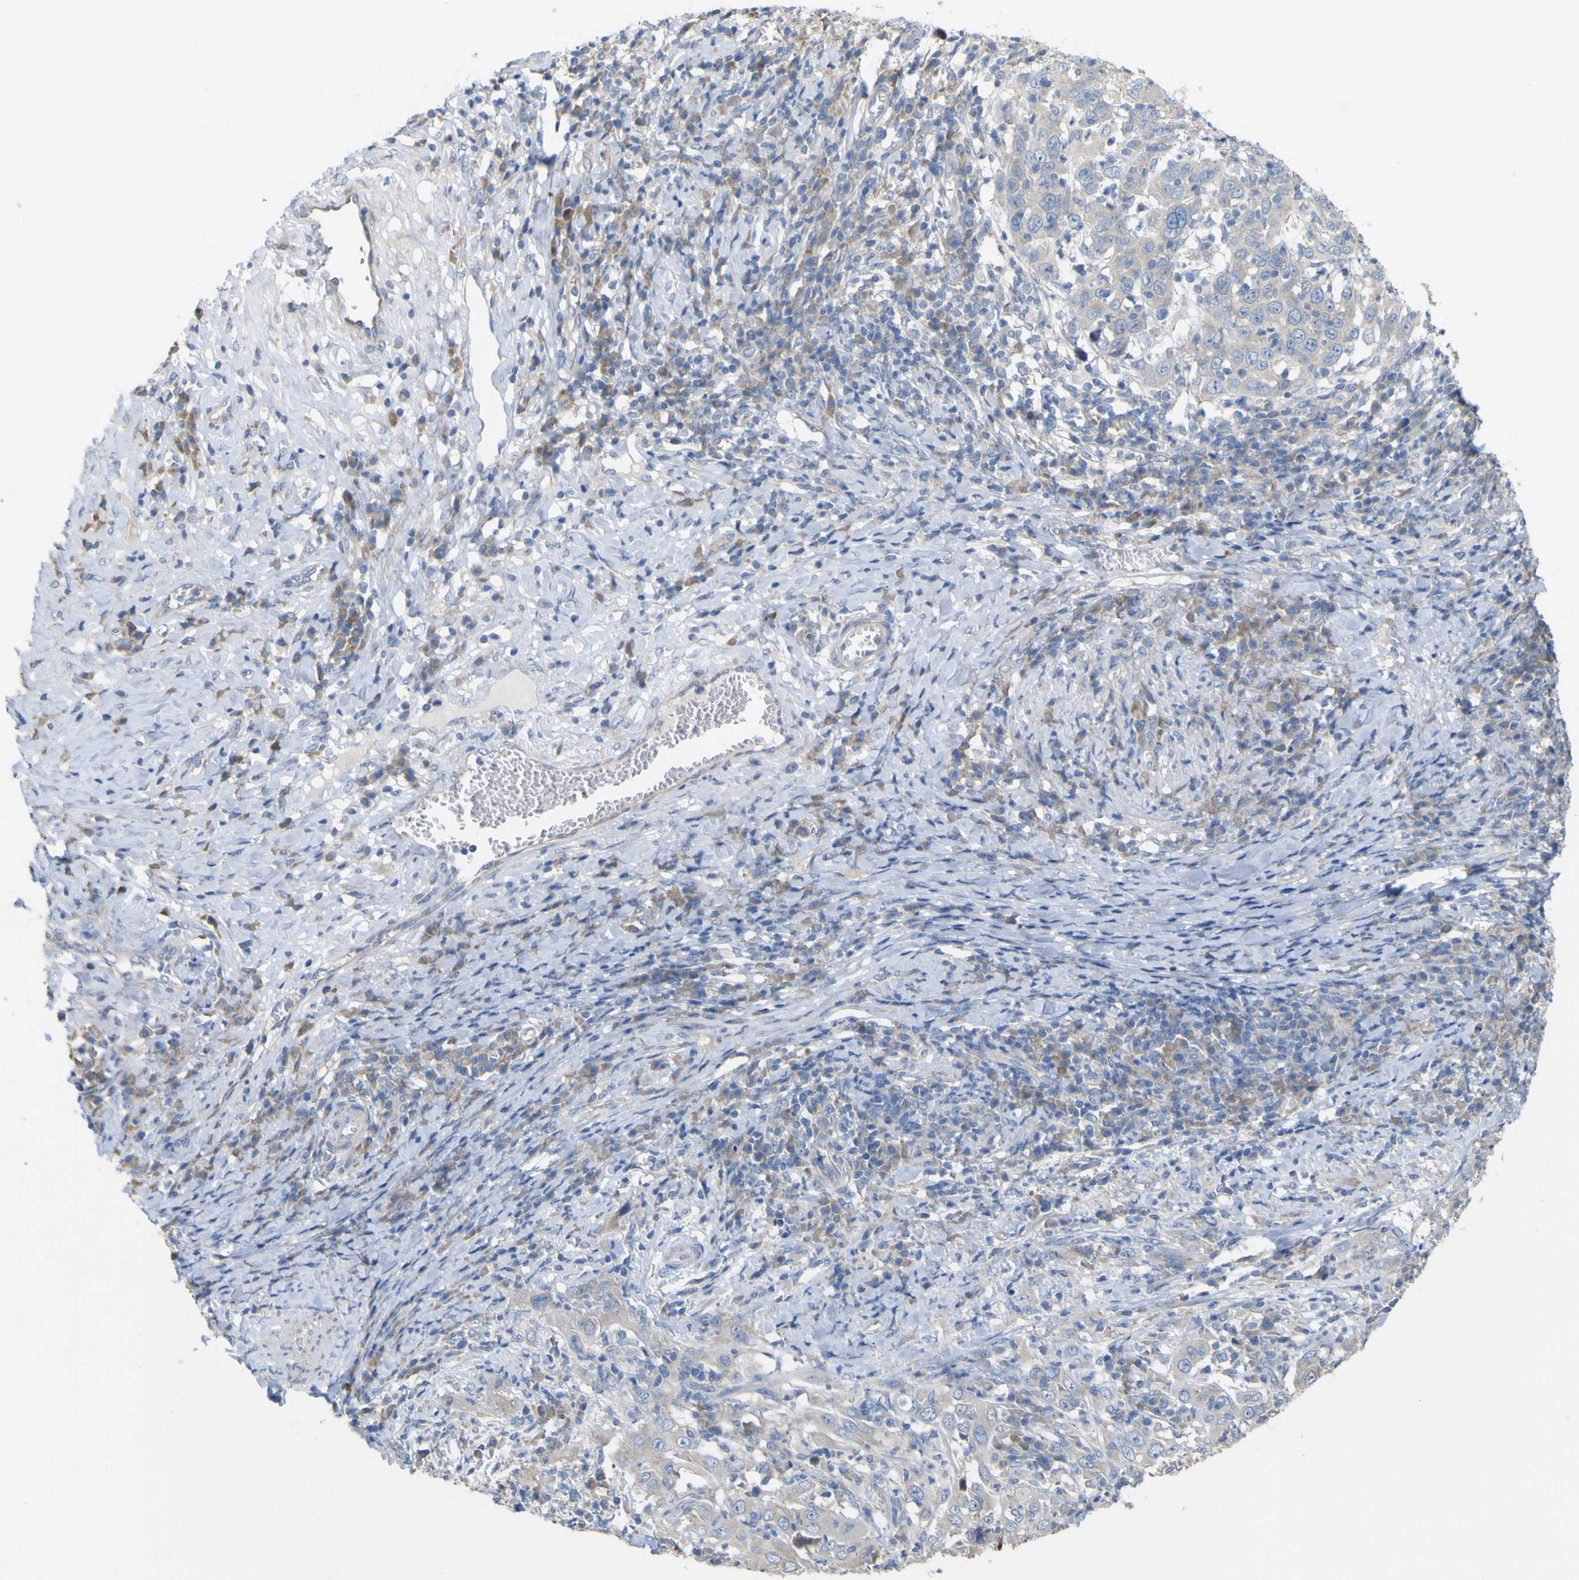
{"staining": {"intensity": "negative", "quantity": "none", "location": "none"}, "tissue": "cervical cancer", "cell_type": "Tumor cells", "image_type": "cancer", "snomed": [{"axis": "morphology", "description": "Squamous cell carcinoma, NOS"}, {"axis": "topography", "description": "Cervix"}], "caption": "IHC histopathology image of human cervical cancer (squamous cell carcinoma) stained for a protein (brown), which displays no positivity in tumor cells. Brightfield microscopy of IHC stained with DAB (3,3'-diaminobenzidine) (brown) and hematoxylin (blue), captured at high magnification.", "gene": "MYEOV", "patient": {"sex": "female", "age": 46}}